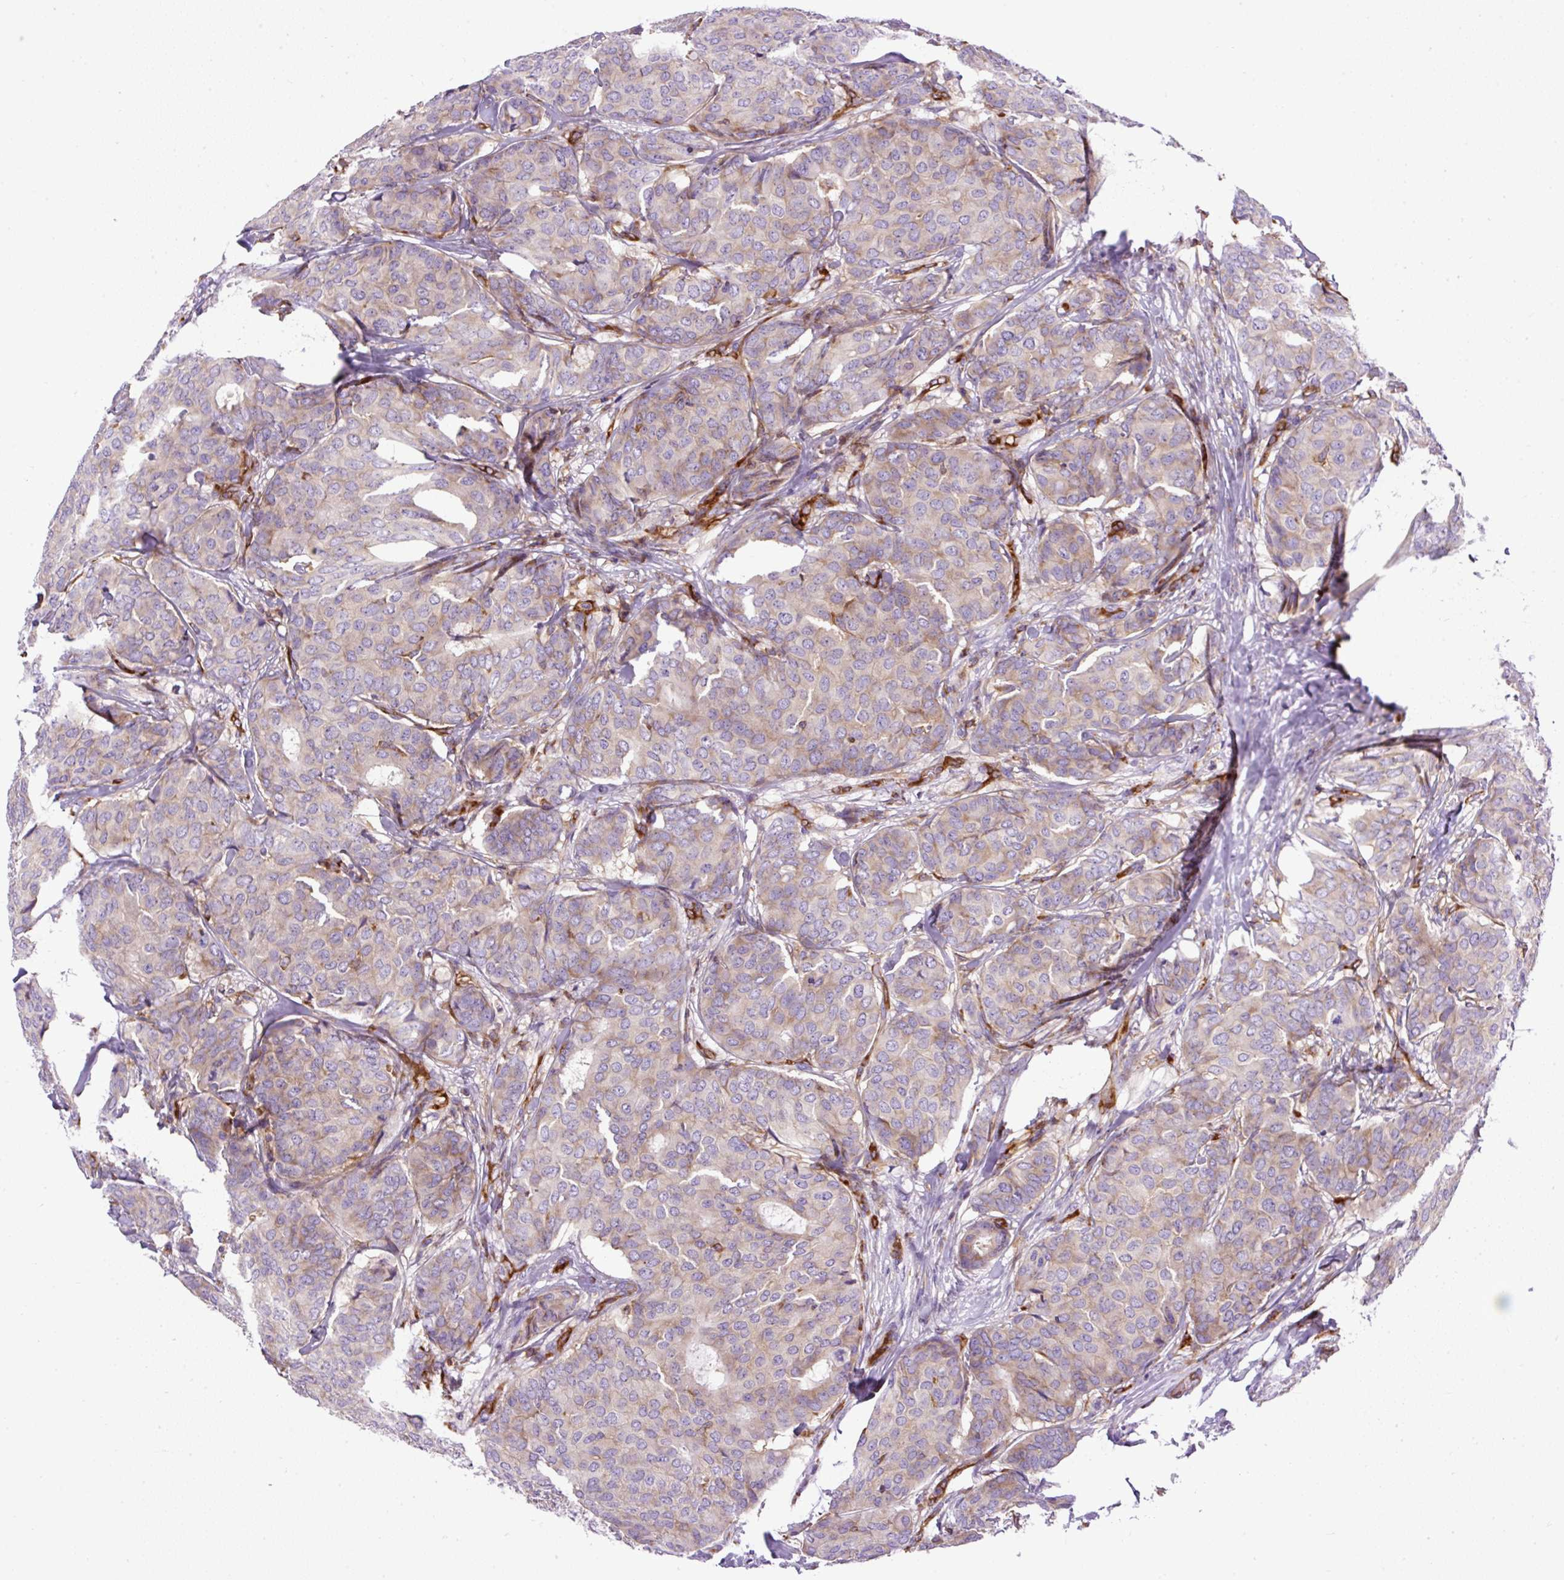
{"staining": {"intensity": "weak", "quantity": "25%-75%", "location": "cytoplasmic/membranous"}, "tissue": "breast cancer", "cell_type": "Tumor cells", "image_type": "cancer", "snomed": [{"axis": "morphology", "description": "Duct carcinoma"}, {"axis": "topography", "description": "Breast"}], "caption": "Immunohistochemistry micrograph of neoplastic tissue: human invasive ductal carcinoma (breast) stained using immunohistochemistry (IHC) displays low levels of weak protein expression localized specifically in the cytoplasmic/membranous of tumor cells, appearing as a cytoplasmic/membranous brown color.", "gene": "MAP1S", "patient": {"sex": "female", "age": 75}}